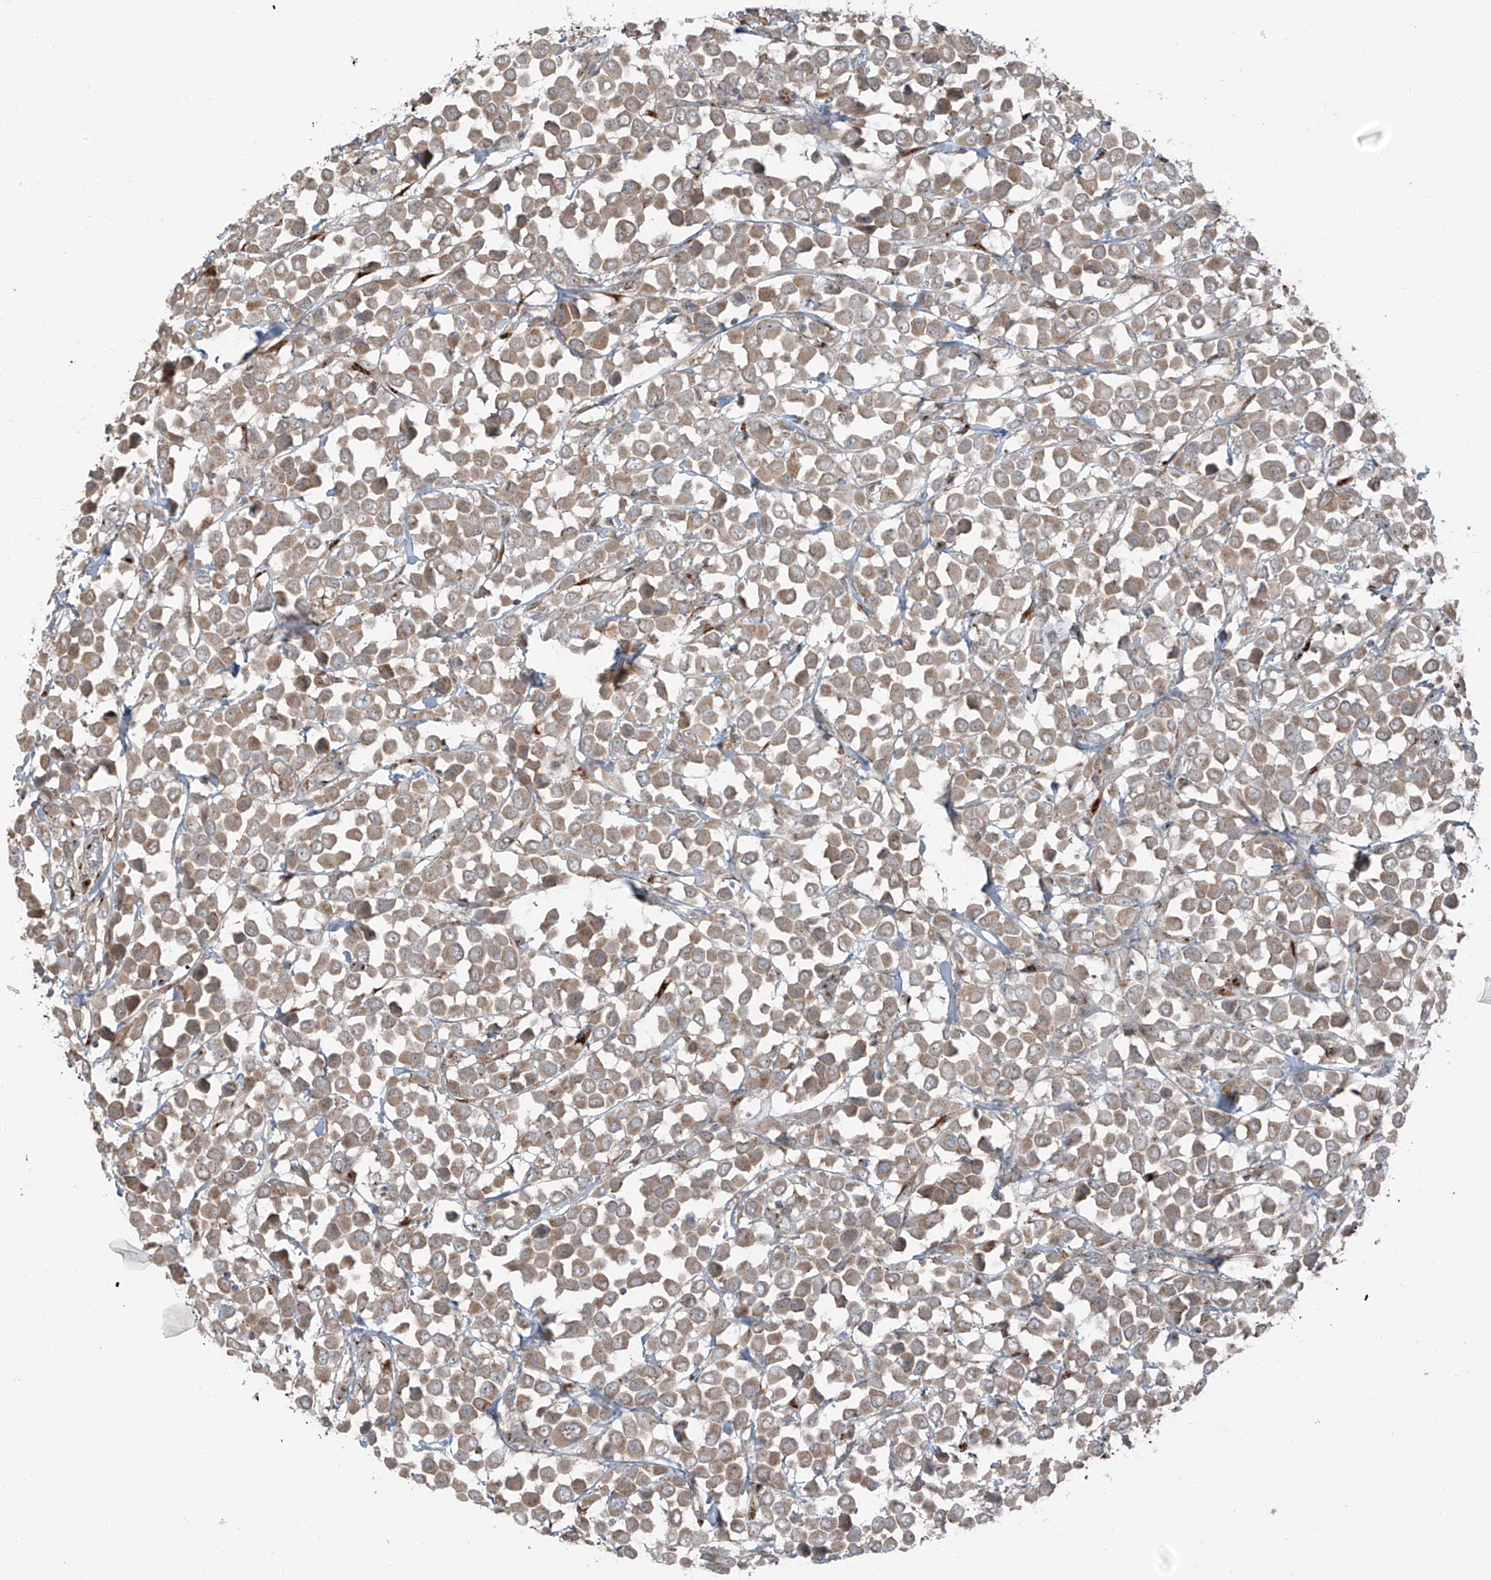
{"staining": {"intensity": "moderate", "quantity": ">75%", "location": "cytoplasmic/membranous"}, "tissue": "breast cancer", "cell_type": "Tumor cells", "image_type": "cancer", "snomed": [{"axis": "morphology", "description": "Duct carcinoma"}, {"axis": "topography", "description": "Breast"}], "caption": "IHC of human breast cancer shows medium levels of moderate cytoplasmic/membranous expression in approximately >75% of tumor cells.", "gene": "ERLEC1", "patient": {"sex": "female", "age": 61}}